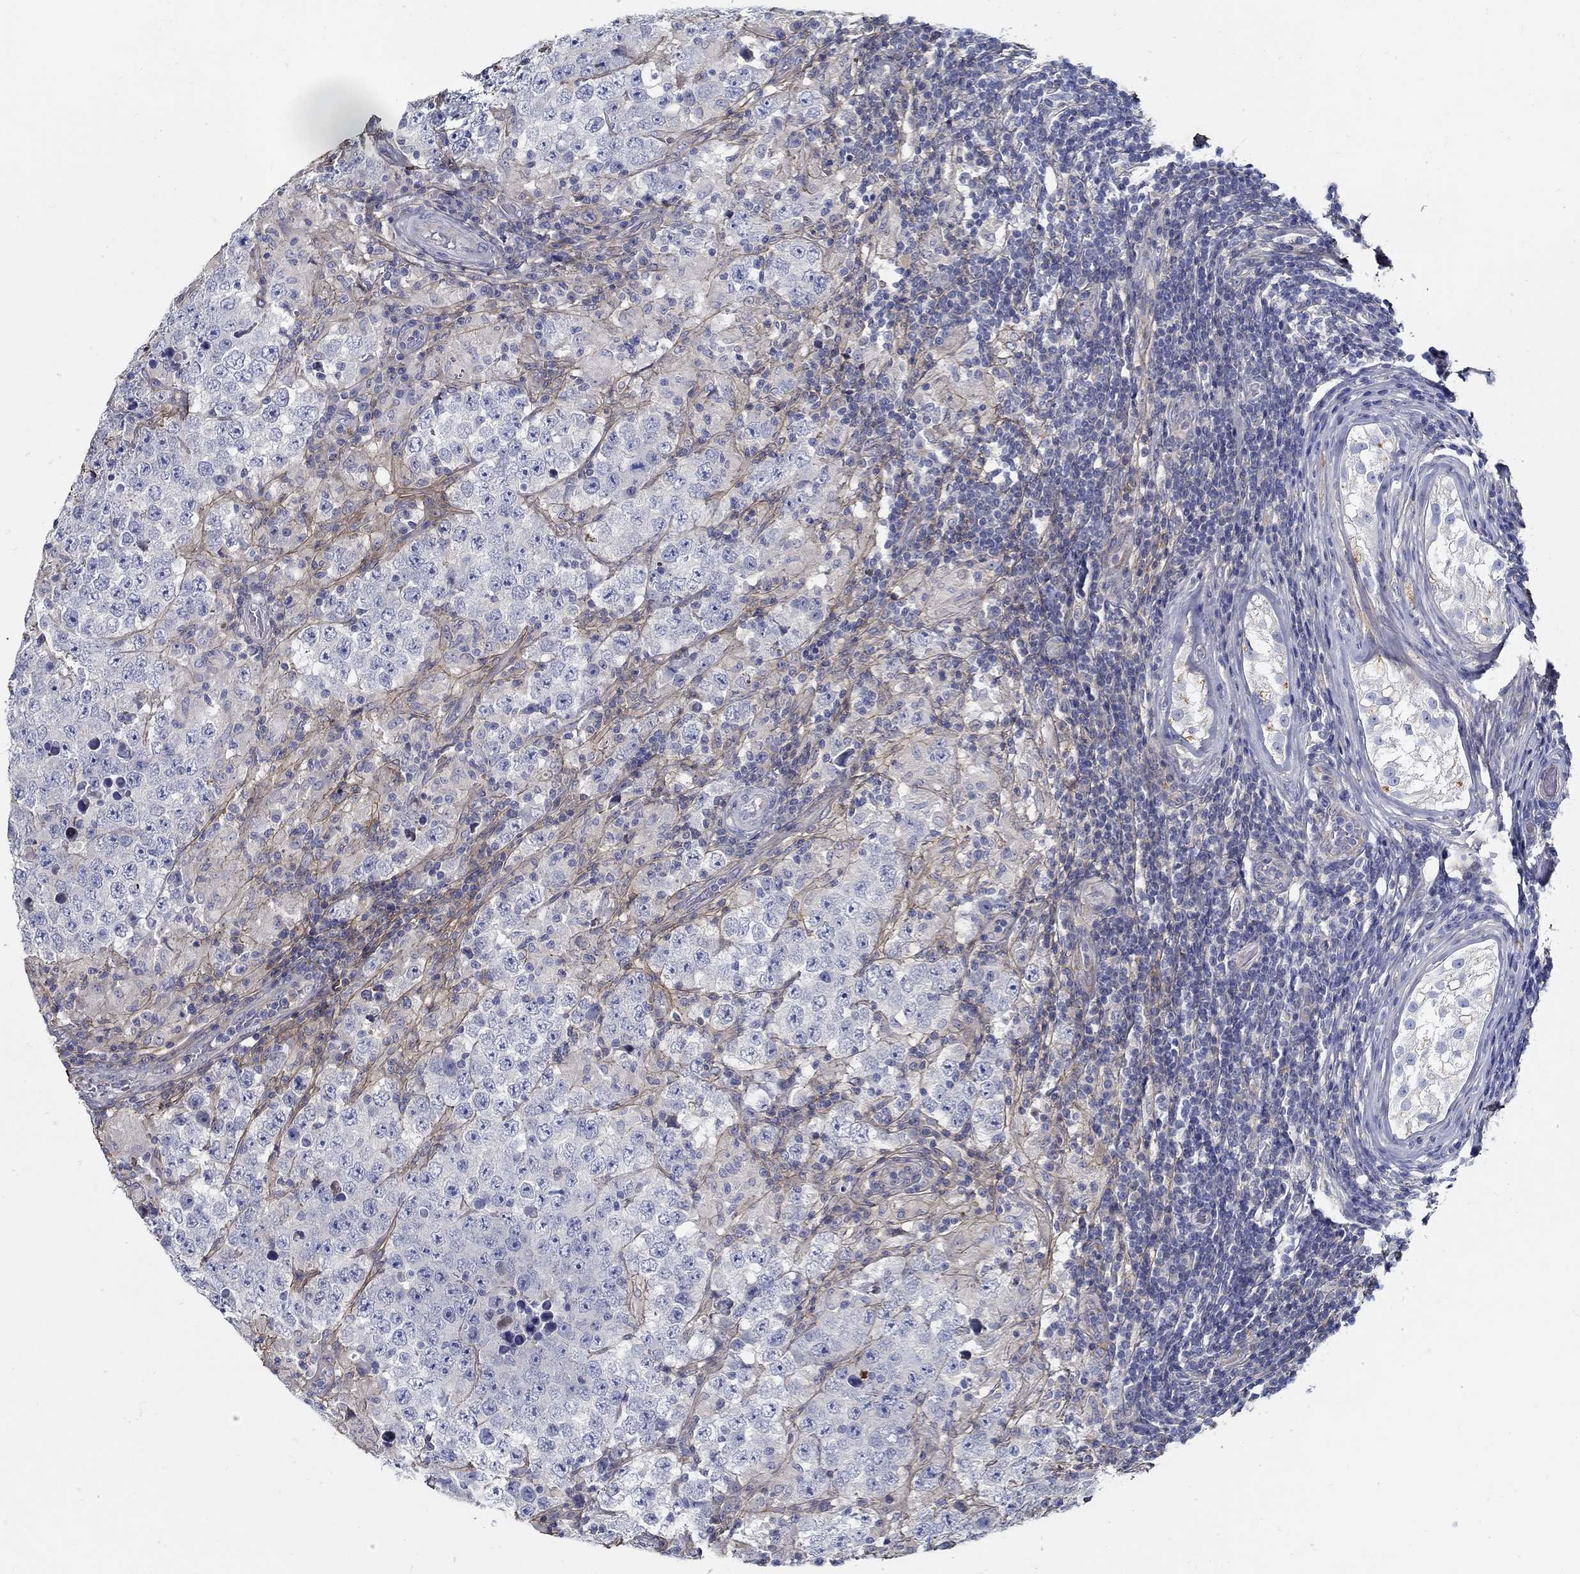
{"staining": {"intensity": "negative", "quantity": "none", "location": "none"}, "tissue": "testis cancer", "cell_type": "Tumor cells", "image_type": "cancer", "snomed": [{"axis": "morphology", "description": "Seminoma, NOS"}, {"axis": "morphology", "description": "Carcinoma, Embryonal, NOS"}, {"axis": "topography", "description": "Testis"}], "caption": "A histopathology image of human testis cancer (embryonal carcinoma) is negative for staining in tumor cells.", "gene": "TGFBI", "patient": {"sex": "male", "age": 41}}